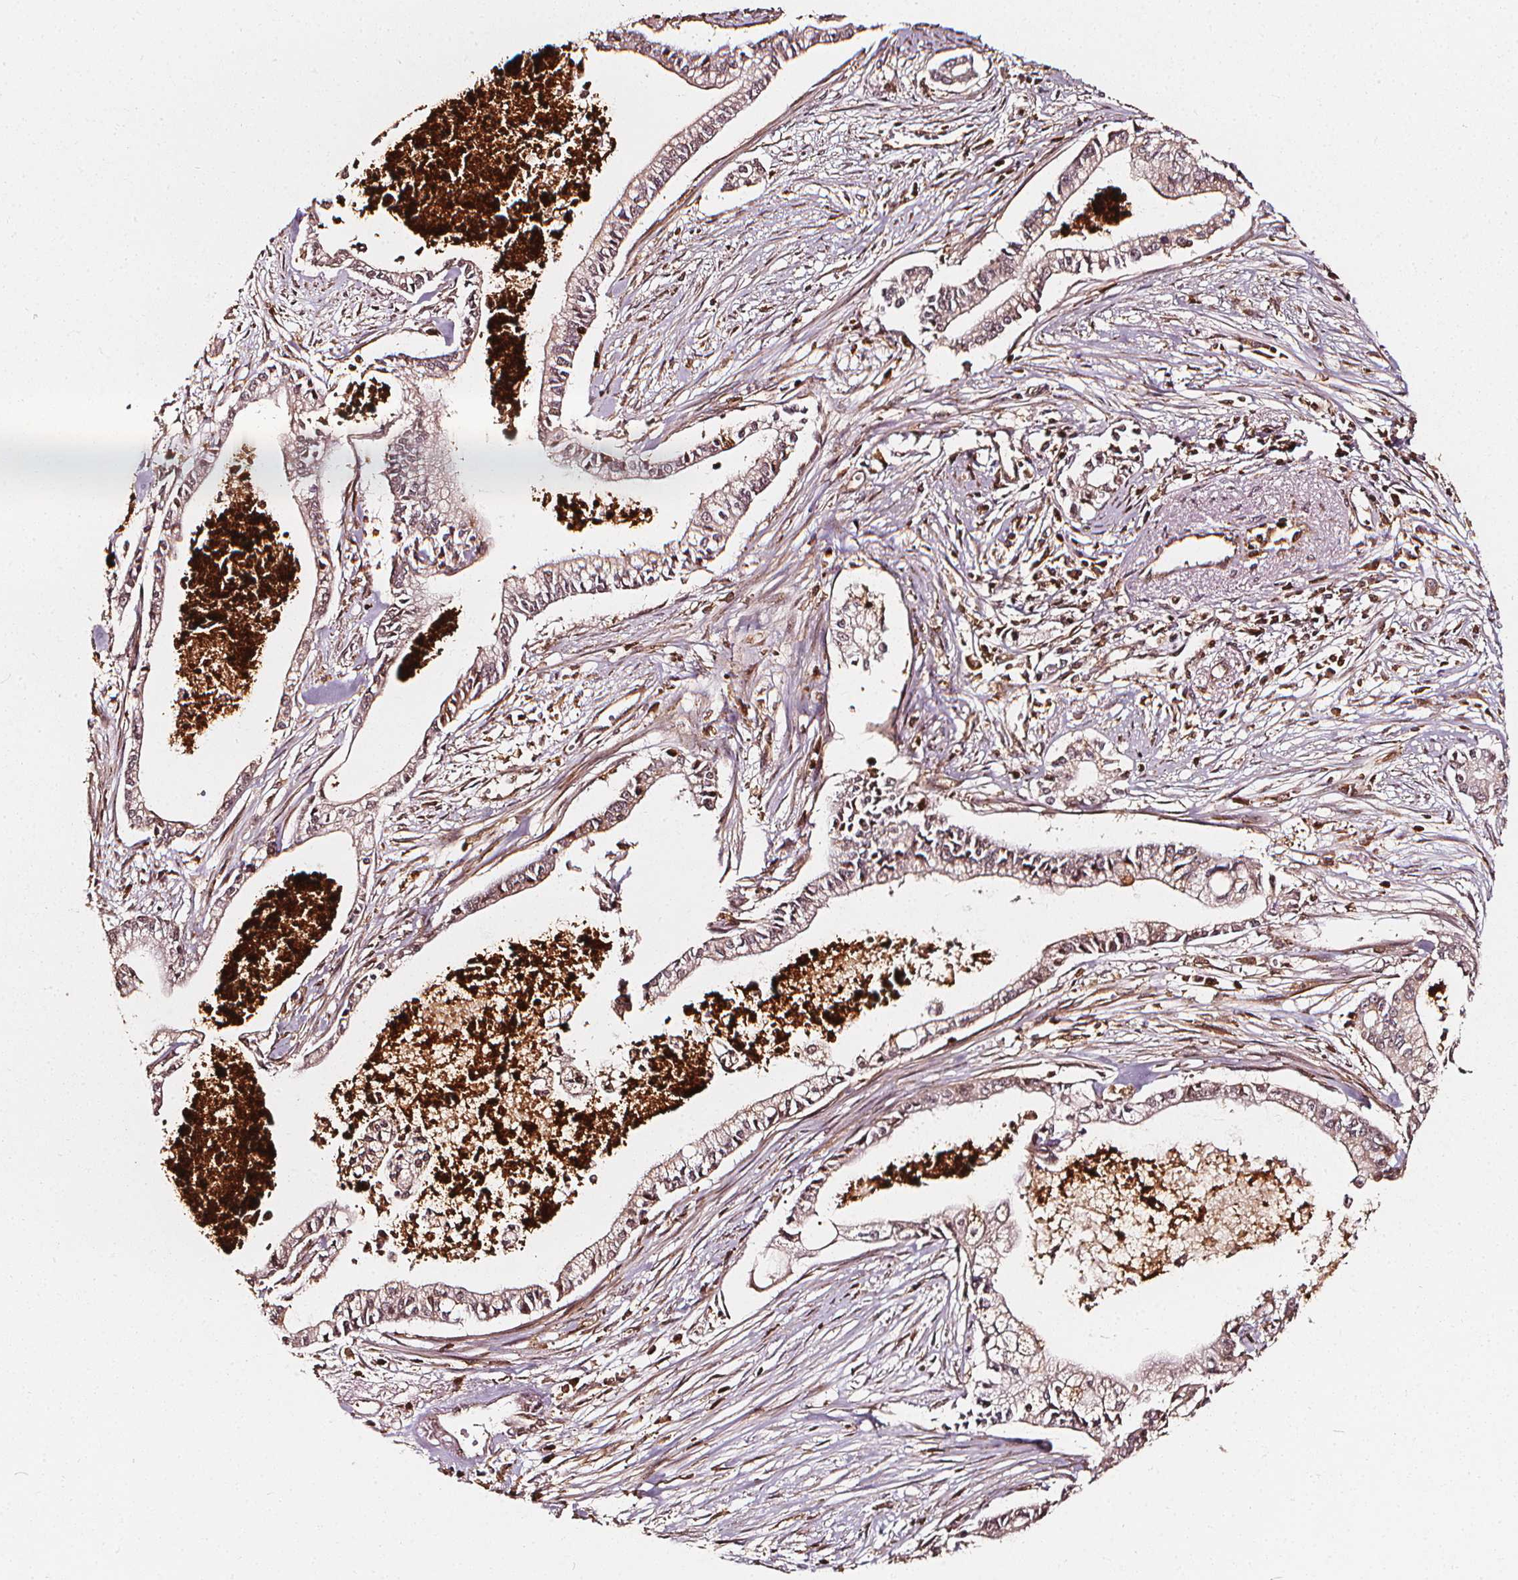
{"staining": {"intensity": "negative", "quantity": "none", "location": "none"}, "tissue": "pancreatic cancer", "cell_type": "Tumor cells", "image_type": "cancer", "snomed": [{"axis": "morphology", "description": "Adenocarcinoma, NOS"}, {"axis": "topography", "description": "Pancreas"}], "caption": "High magnification brightfield microscopy of pancreatic cancer stained with DAB (brown) and counterstained with hematoxylin (blue): tumor cells show no significant positivity. (DAB (3,3'-diaminobenzidine) IHC with hematoxylin counter stain).", "gene": "EXOSC9", "patient": {"sex": "female", "age": 65}}